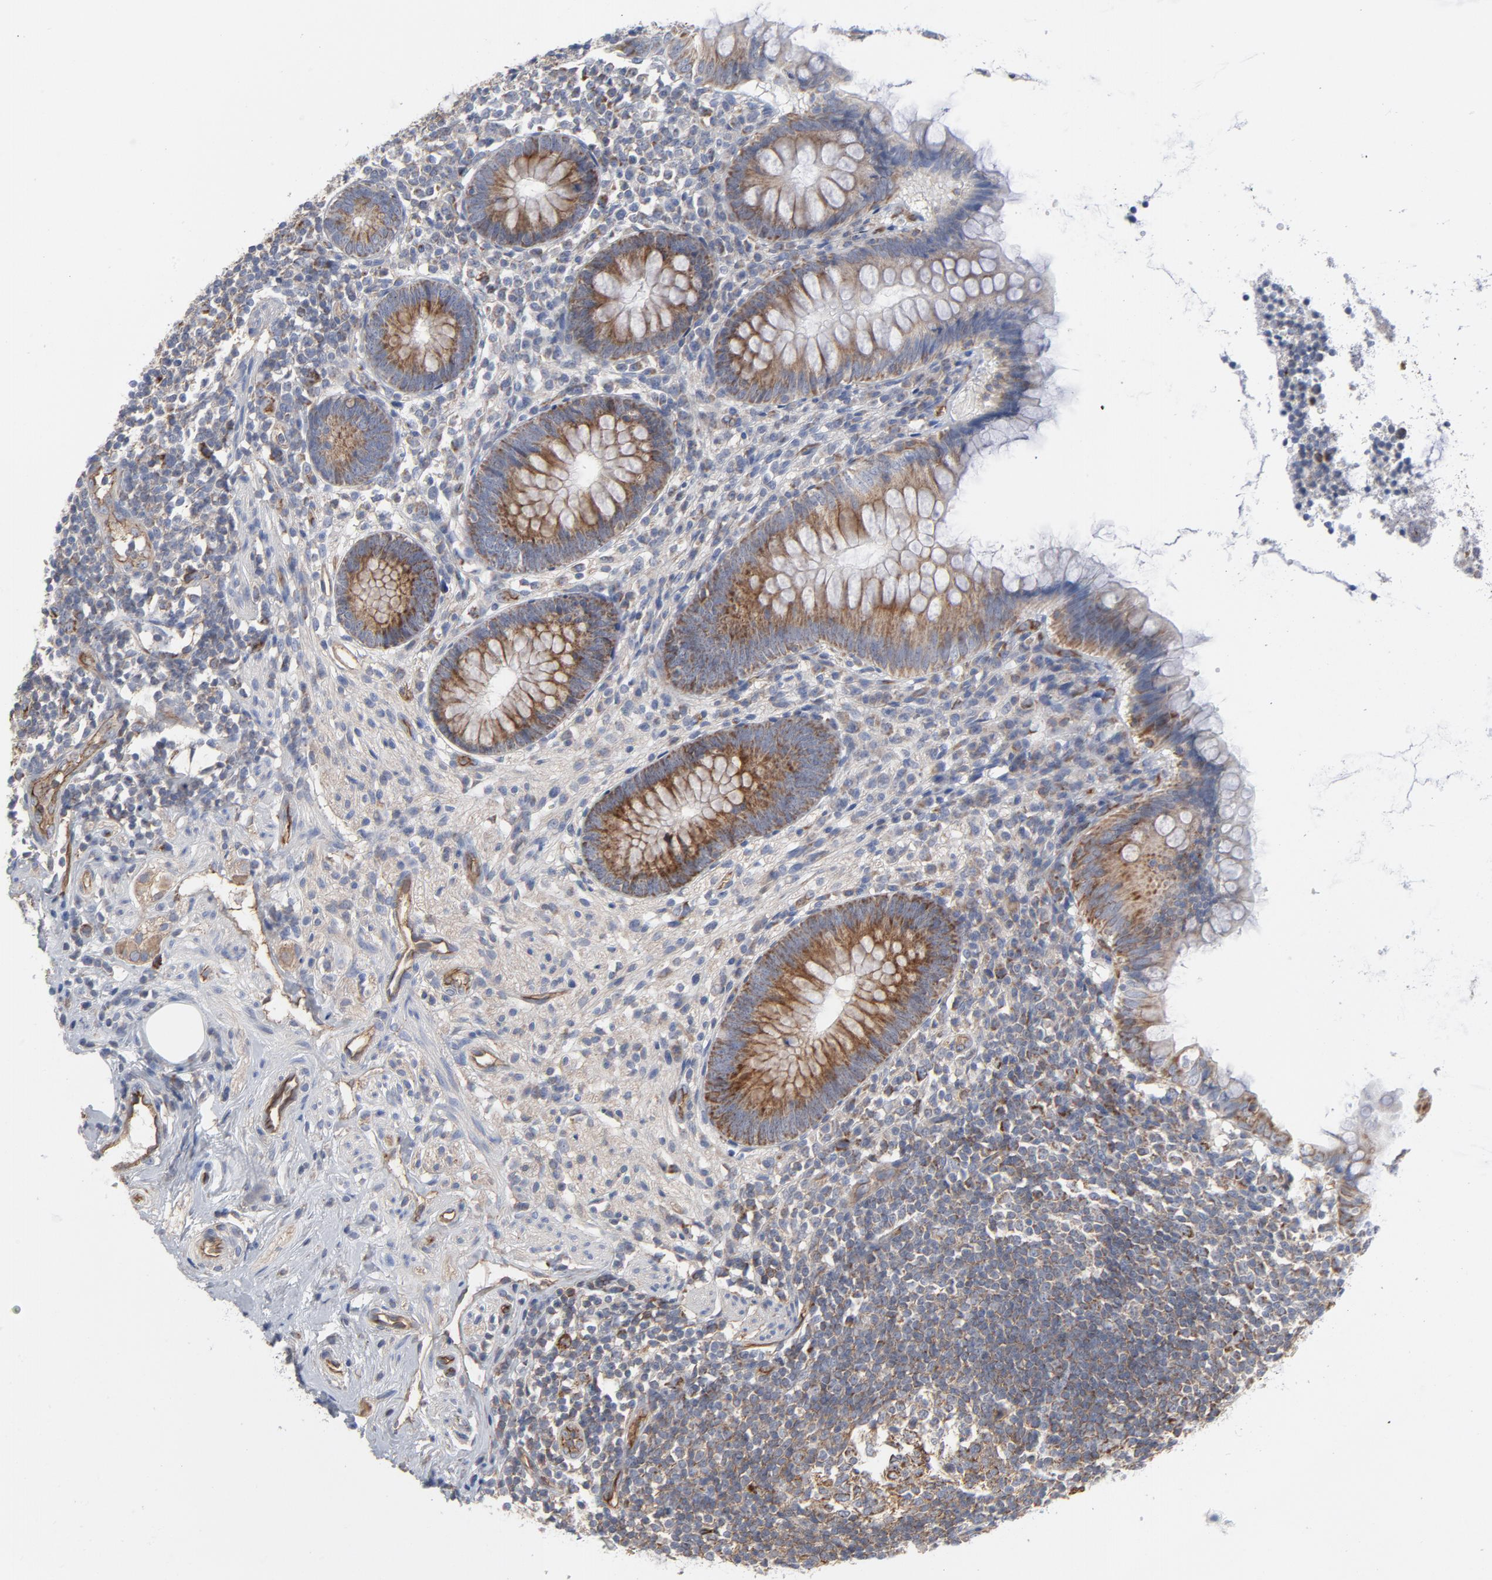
{"staining": {"intensity": "moderate", "quantity": ">75%", "location": "cytoplasmic/membranous"}, "tissue": "appendix", "cell_type": "Glandular cells", "image_type": "normal", "snomed": [{"axis": "morphology", "description": "Normal tissue, NOS"}, {"axis": "topography", "description": "Appendix"}], "caption": "Immunohistochemical staining of benign appendix shows moderate cytoplasmic/membranous protein expression in about >75% of glandular cells. (IHC, brightfield microscopy, high magnification).", "gene": "OXA1L", "patient": {"sex": "female", "age": 66}}